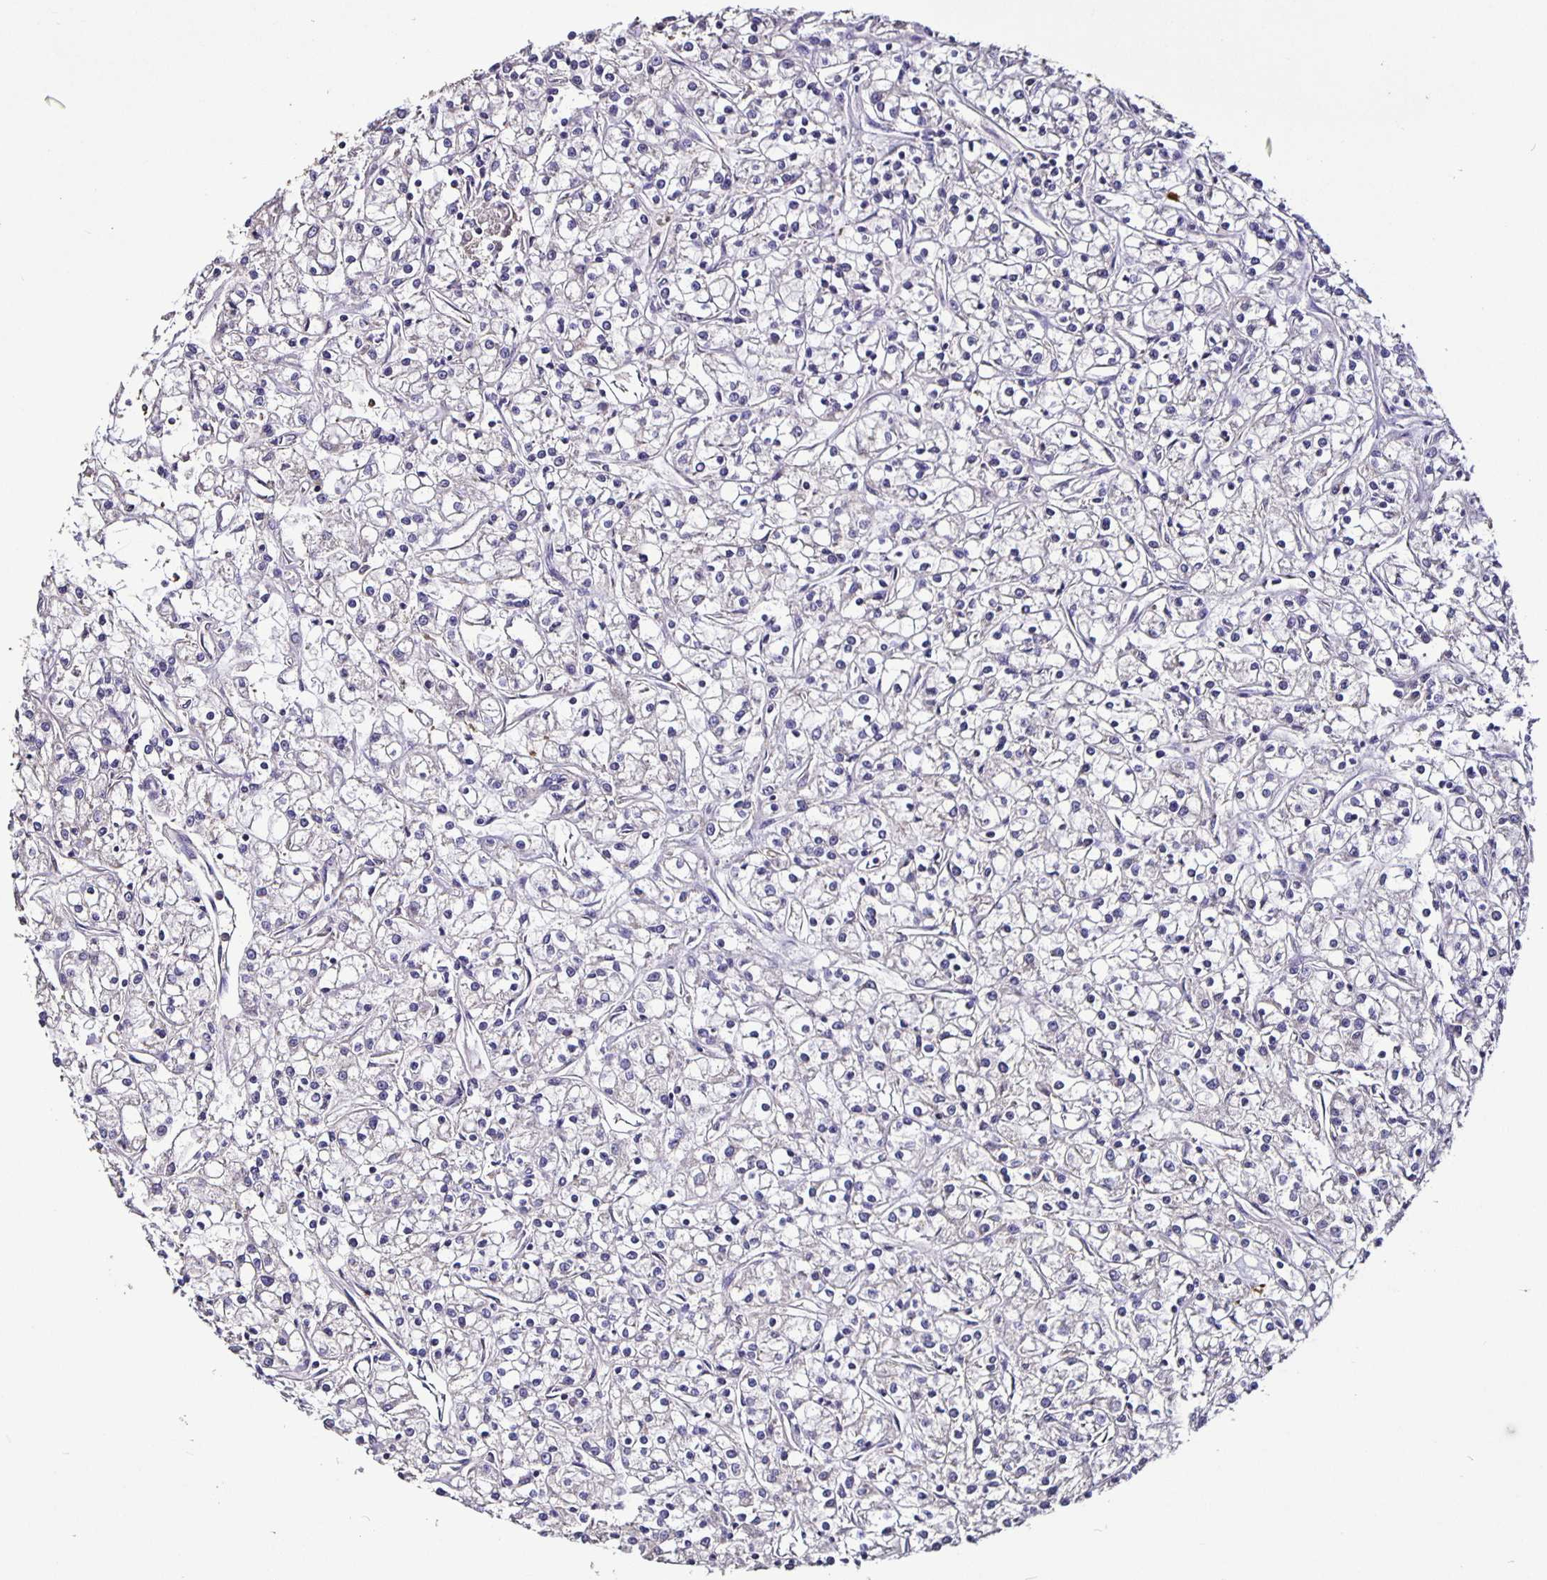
{"staining": {"intensity": "negative", "quantity": "none", "location": "none"}, "tissue": "renal cancer", "cell_type": "Tumor cells", "image_type": "cancer", "snomed": [{"axis": "morphology", "description": "Adenocarcinoma, NOS"}, {"axis": "topography", "description": "Kidney"}], "caption": "IHC image of neoplastic tissue: adenocarcinoma (renal) stained with DAB (3,3'-diaminobenzidine) reveals no significant protein expression in tumor cells.", "gene": "FCER1A", "patient": {"sex": "female", "age": 59}}